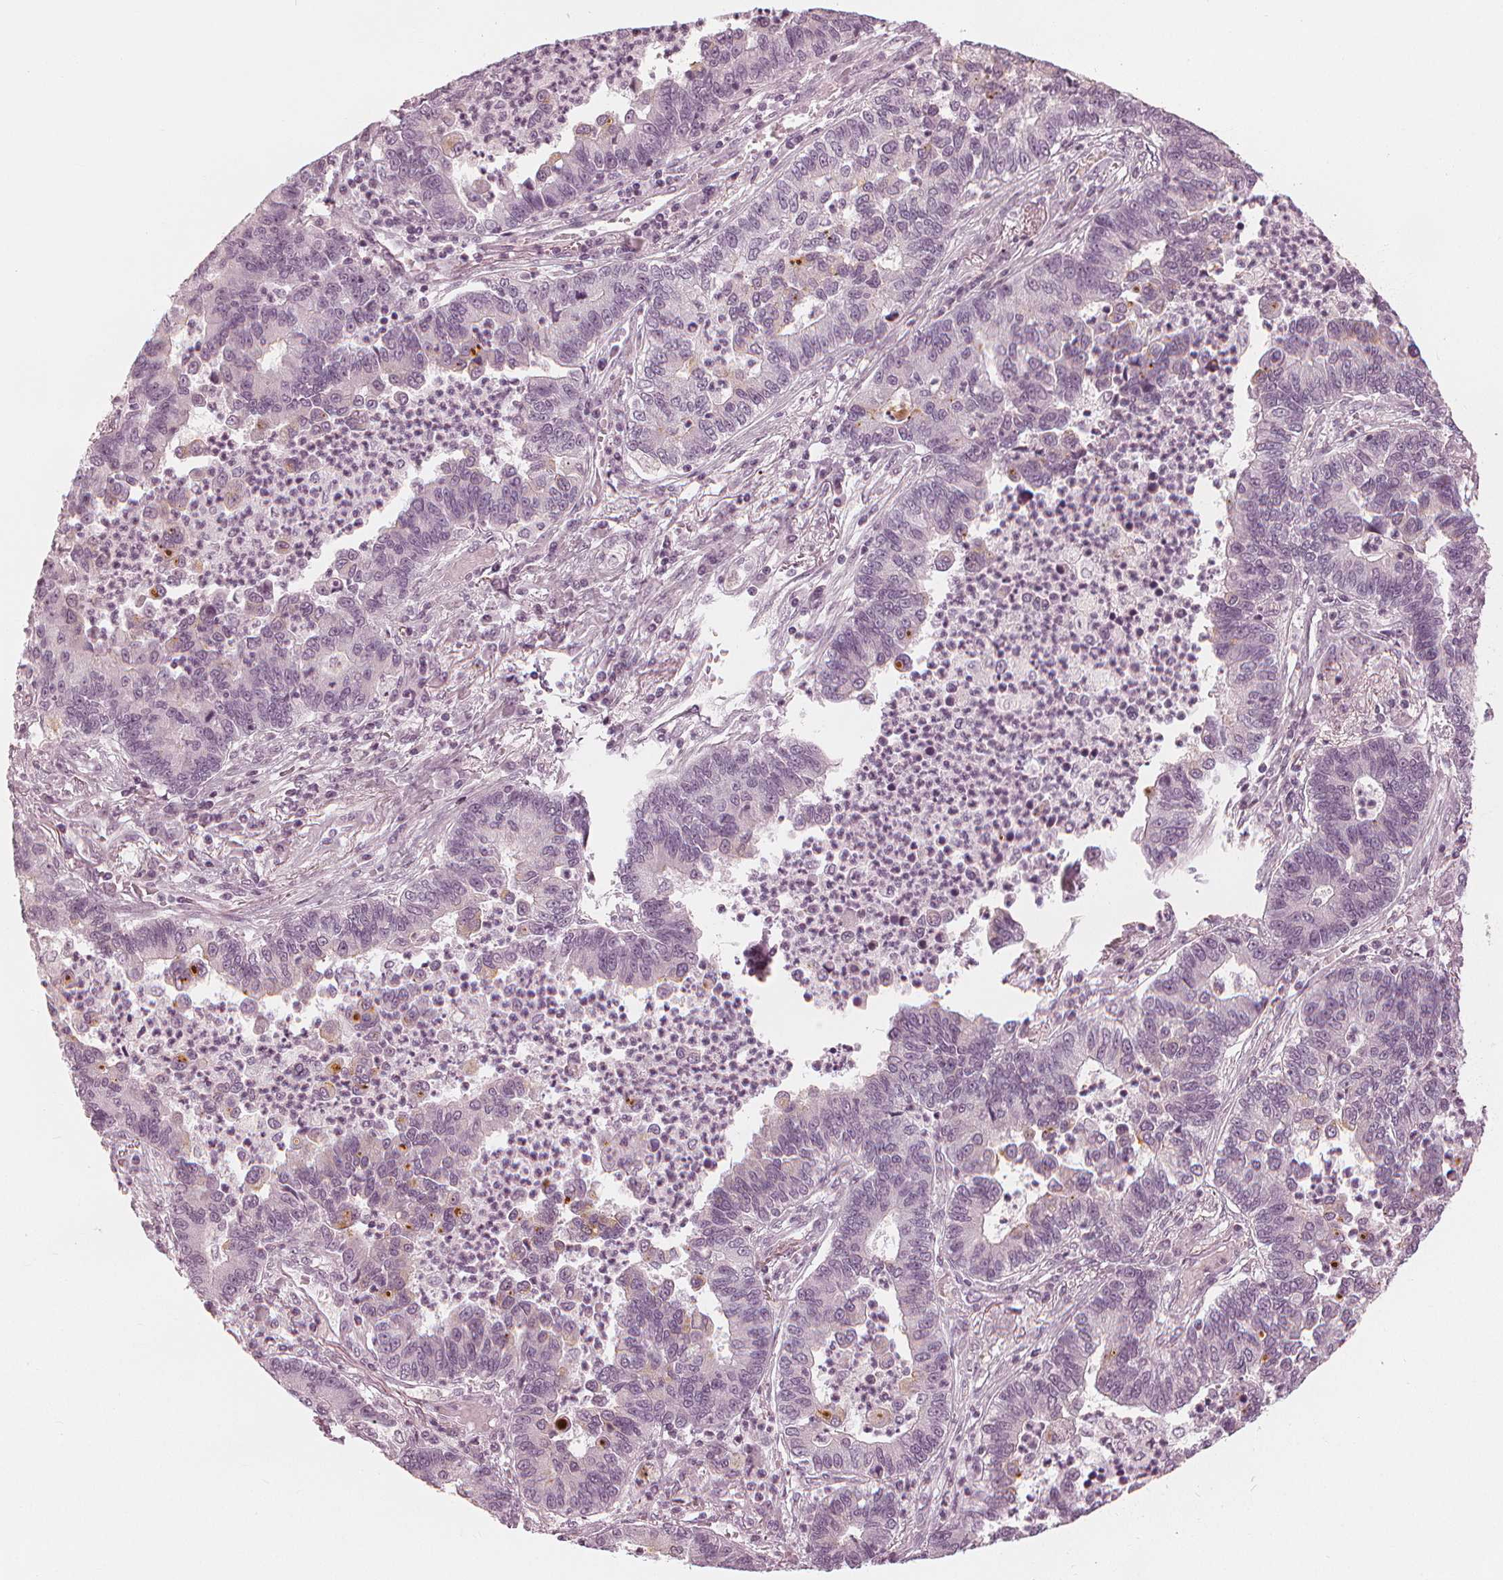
{"staining": {"intensity": "negative", "quantity": "none", "location": "none"}, "tissue": "lung cancer", "cell_type": "Tumor cells", "image_type": "cancer", "snomed": [{"axis": "morphology", "description": "Adenocarcinoma, NOS"}, {"axis": "topography", "description": "Lung"}], "caption": "Human adenocarcinoma (lung) stained for a protein using immunohistochemistry (IHC) shows no positivity in tumor cells.", "gene": "PAEP", "patient": {"sex": "female", "age": 57}}